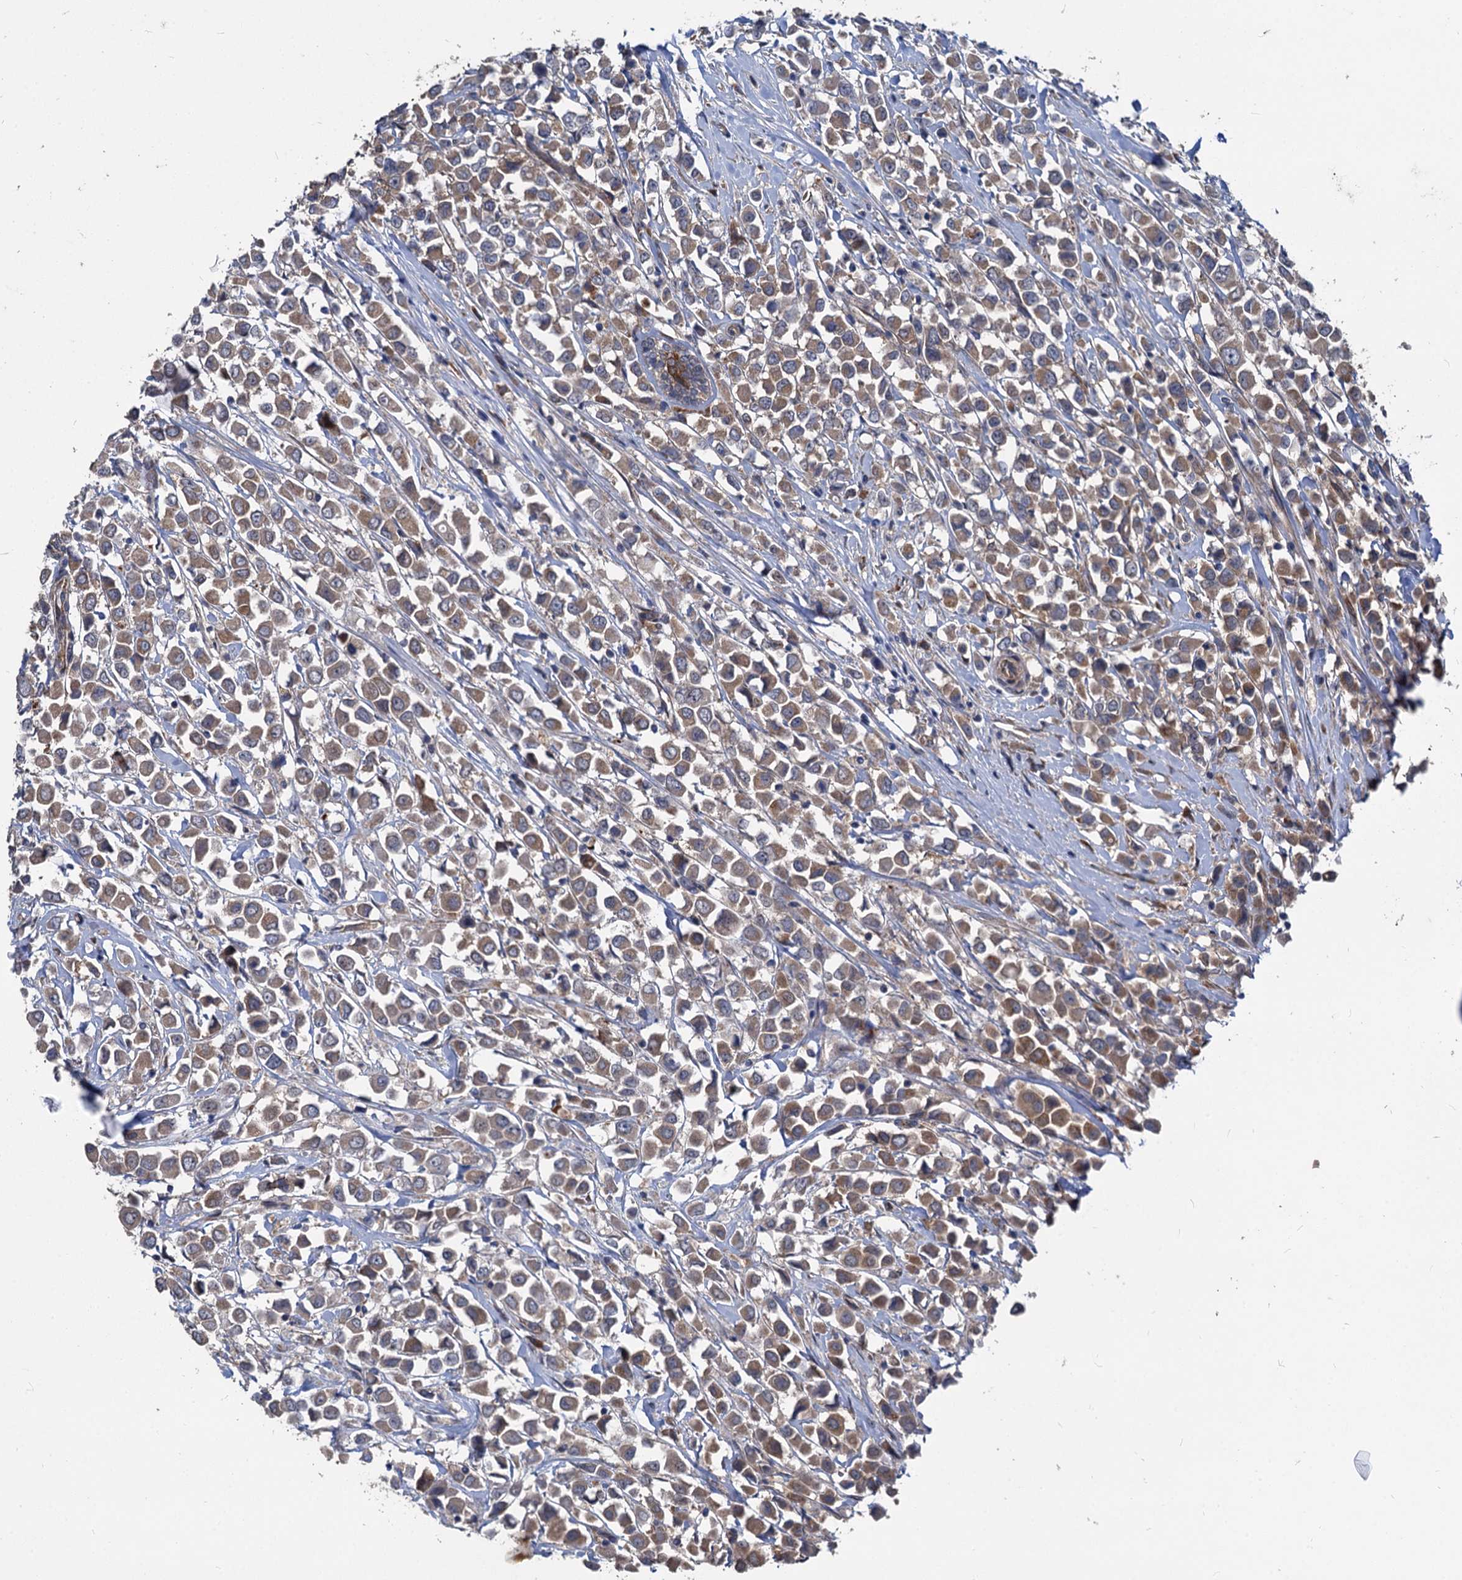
{"staining": {"intensity": "moderate", "quantity": ">75%", "location": "cytoplasmic/membranous"}, "tissue": "breast cancer", "cell_type": "Tumor cells", "image_type": "cancer", "snomed": [{"axis": "morphology", "description": "Duct carcinoma"}, {"axis": "topography", "description": "Breast"}], "caption": "Breast cancer tissue shows moderate cytoplasmic/membranous expression in approximately >75% of tumor cells", "gene": "EIF2B2", "patient": {"sex": "female", "age": 61}}